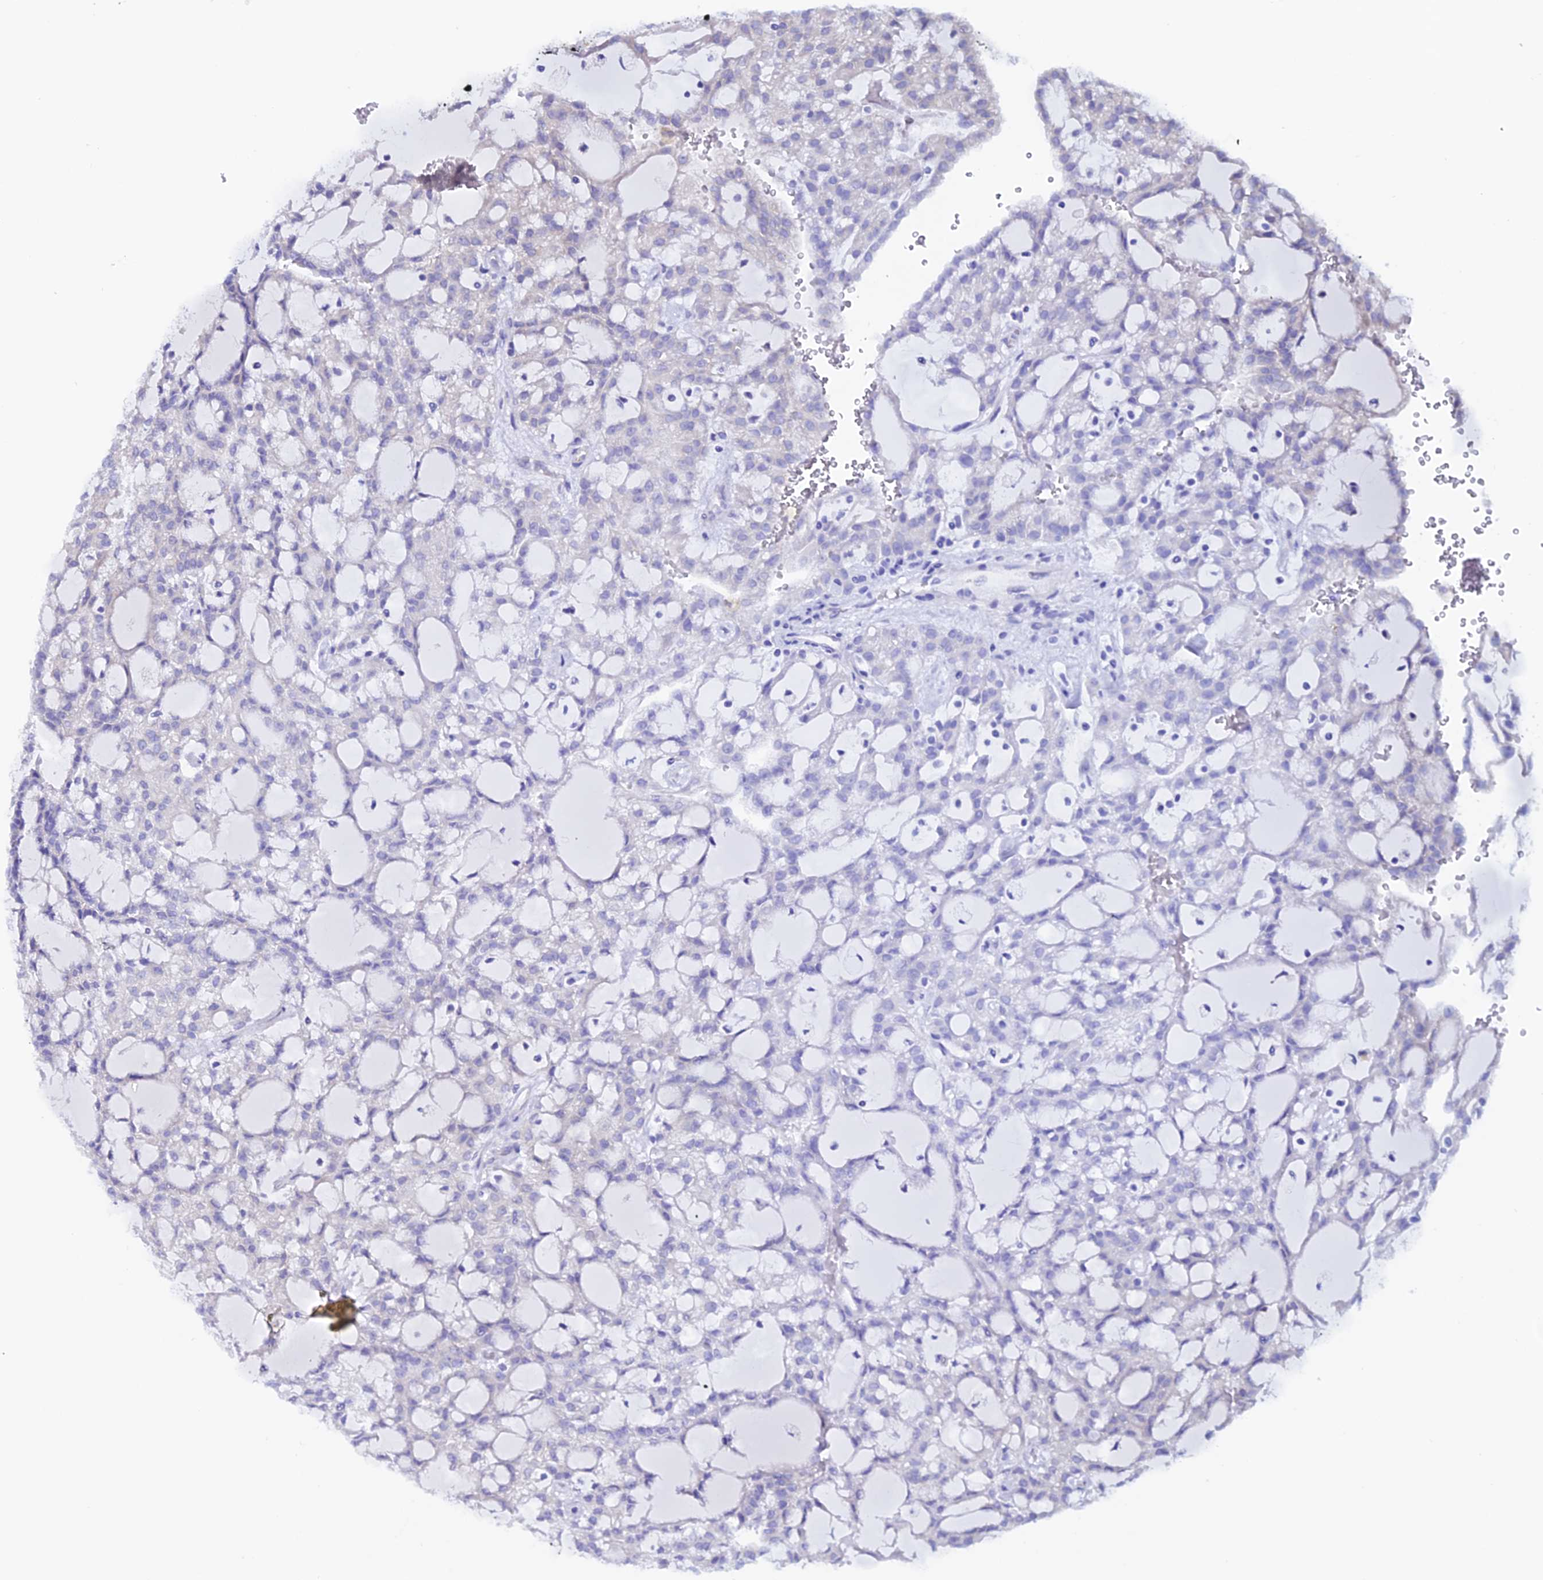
{"staining": {"intensity": "weak", "quantity": "<25%", "location": "cytoplasmic/membranous"}, "tissue": "renal cancer", "cell_type": "Tumor cells", "image_type": "cancer", "snomed": [{"axis": "morphology", "description": "Adenocarcinoma, NOS"}, {"axis": "topography", "description": "Kidney"}], "caption": "A micrograph of human renal adenocarcinoma is negative for staining in tumor cells.", "gene": "FZD8", "patient": {"sex": "male", "age": 63}}